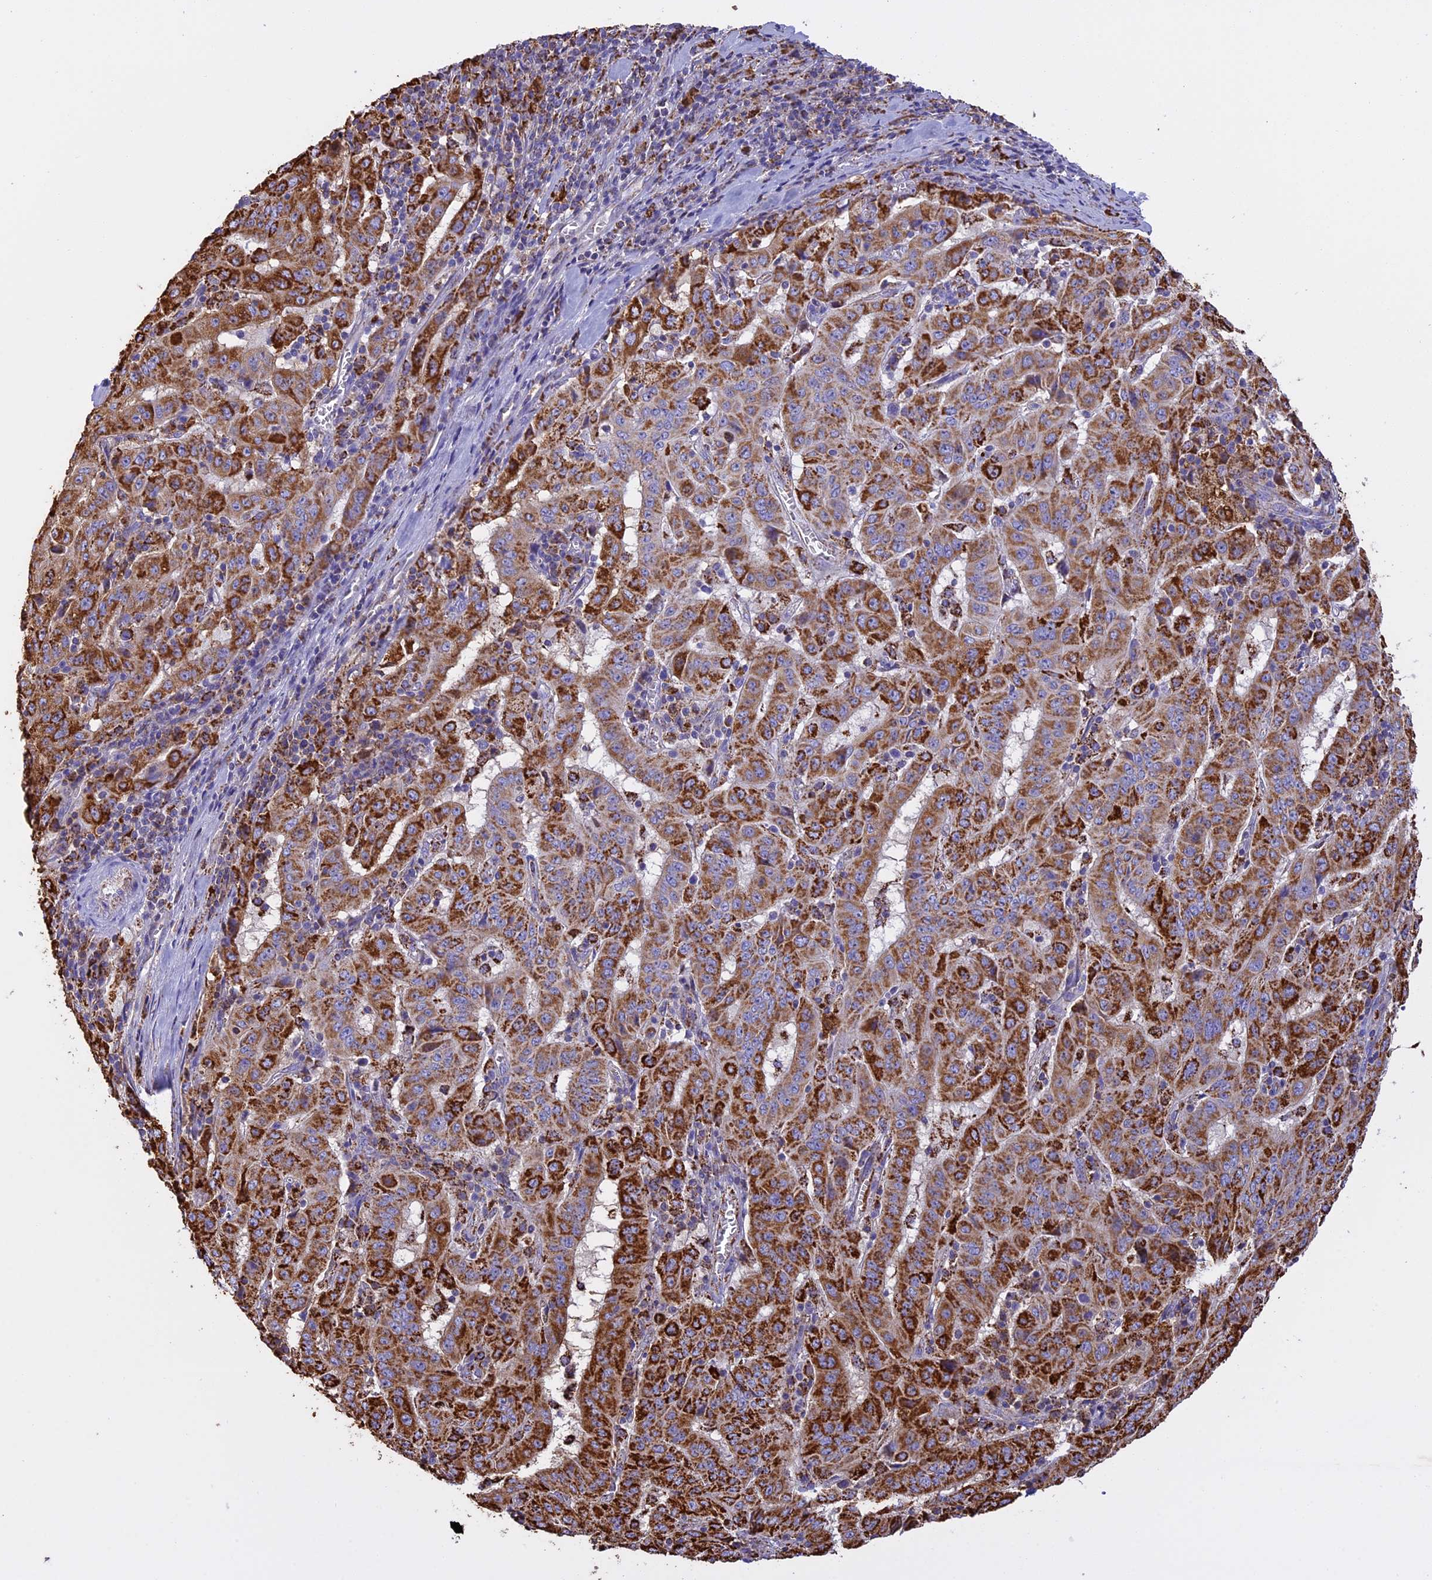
{"staining": {"intensity": "strong", "quantity": "<25%", "location": "cytoplasmic/membranous"}, "tissue": "pancreatic cancer", "cell_type": "Tumor cells", "image_type": "cancer", "snomed": [{"axis": "morphology", "description": "Adenocarcinoma, NOS"}, {"axis": "topography", "description": "Pancreas"}], "caption": "IHC (DAB (3,3'-diaminobenzidine)) staining of human adenocarcinoma (pancreatic) displays strong cytoplasmic/membranous protein expression in about <25% of tumor cells.", "gene": "KCNG1", "patient": {"sex": "male", "age": 63}}